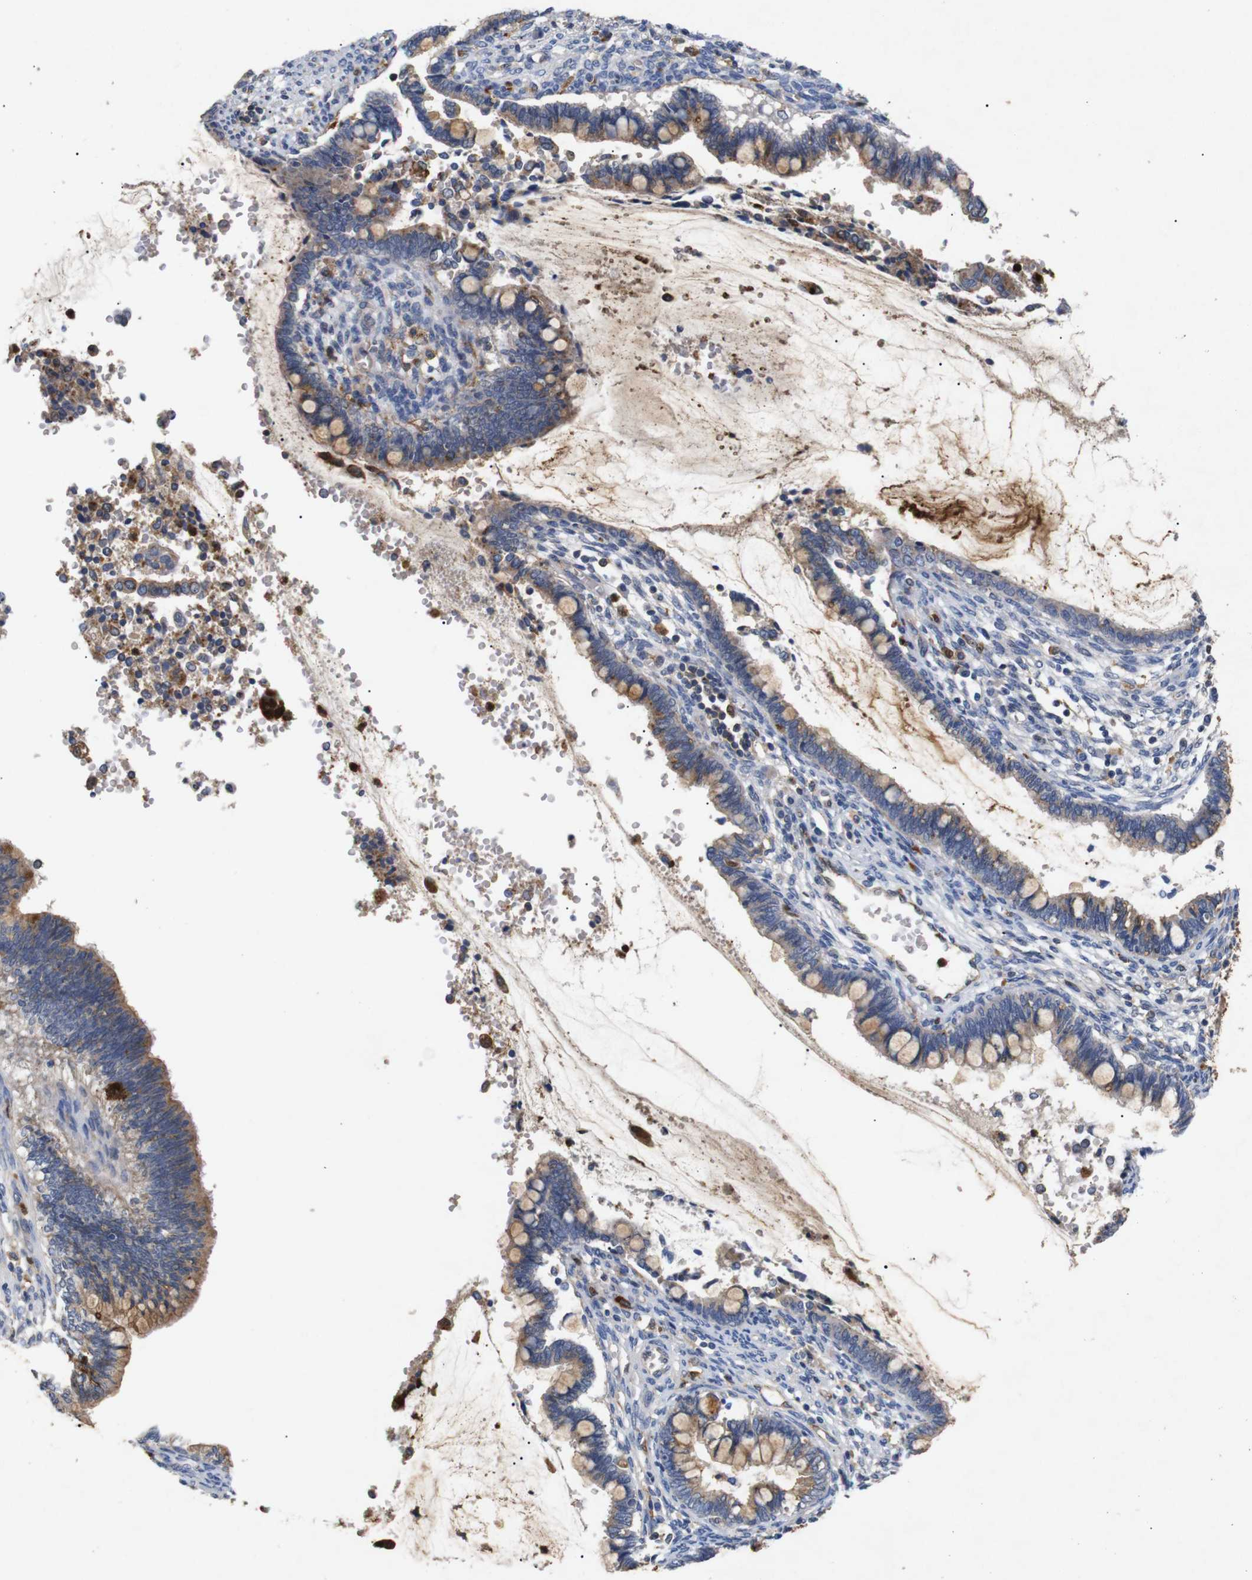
{"staining": {"intensity": "moderate", "quantity": ">75%", "location": "cytoplasmic/membranous"}, "tissue": "cervical cancer", "cell_type": "Tumor cells", "image_type": "cancer", "snomed": [{"axis": "morphology", "description": "Adenocarcinoma, NOS"}, {"axis": "topography", "description": "Cervix"}], "caption": "High-magnification brightfield microscopy of adenocarcinoma (cervical) stained with DAB (brown) and counterstained with hematoxylin (blue). tumor cells exhibit moderate cytoplasmic/membranous positivity is seen in about>75% of cells. (brown staining indicates protein expression, while blue staining denotes nuclei).", "gene": "SDCBP", "patient": {"sex": "female", "age": 44}}